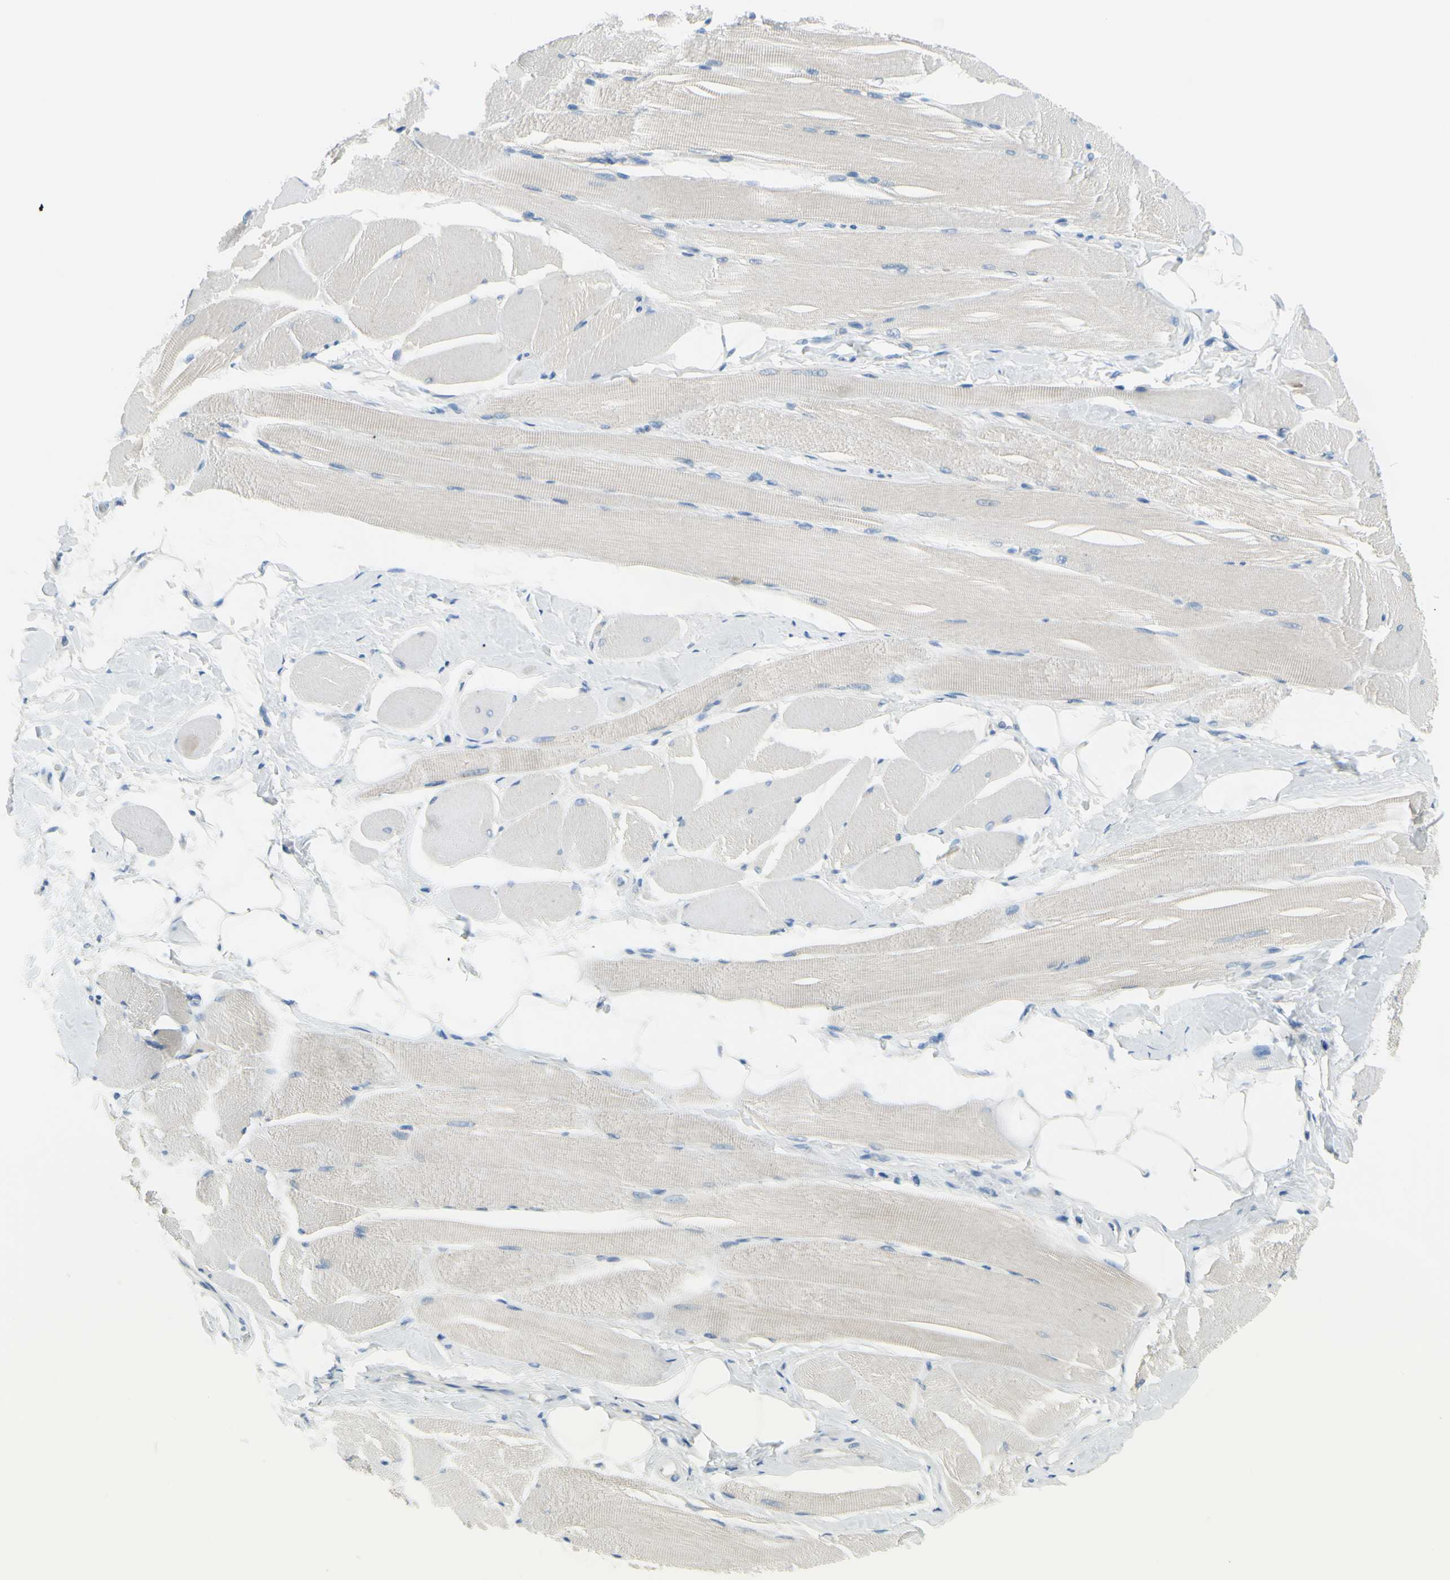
{"staining": {"intensity": "weak", "quantity": "25%-75%", "location": "cytoplasmic/membranous"}, "tissue": "skeletal muscle", "cell_type": "Myocytes", "image_type": "normal", "snomed": [{"axis": "morphology", "description": "Normal tissue, NOS"}, {"axis": "topography", "description": "Skeletal muscle"}, {"axis": "topography", "description": "Peripheral nerve tissue"}], "caption": "Protein staining of normal skeletal muscle demonstrates weak cytoplasmic/membranous staining in approximately 25%-75% of myocytes.", "gene": "FRMD4B", "patient": {"sex": "female", "age": 84}}